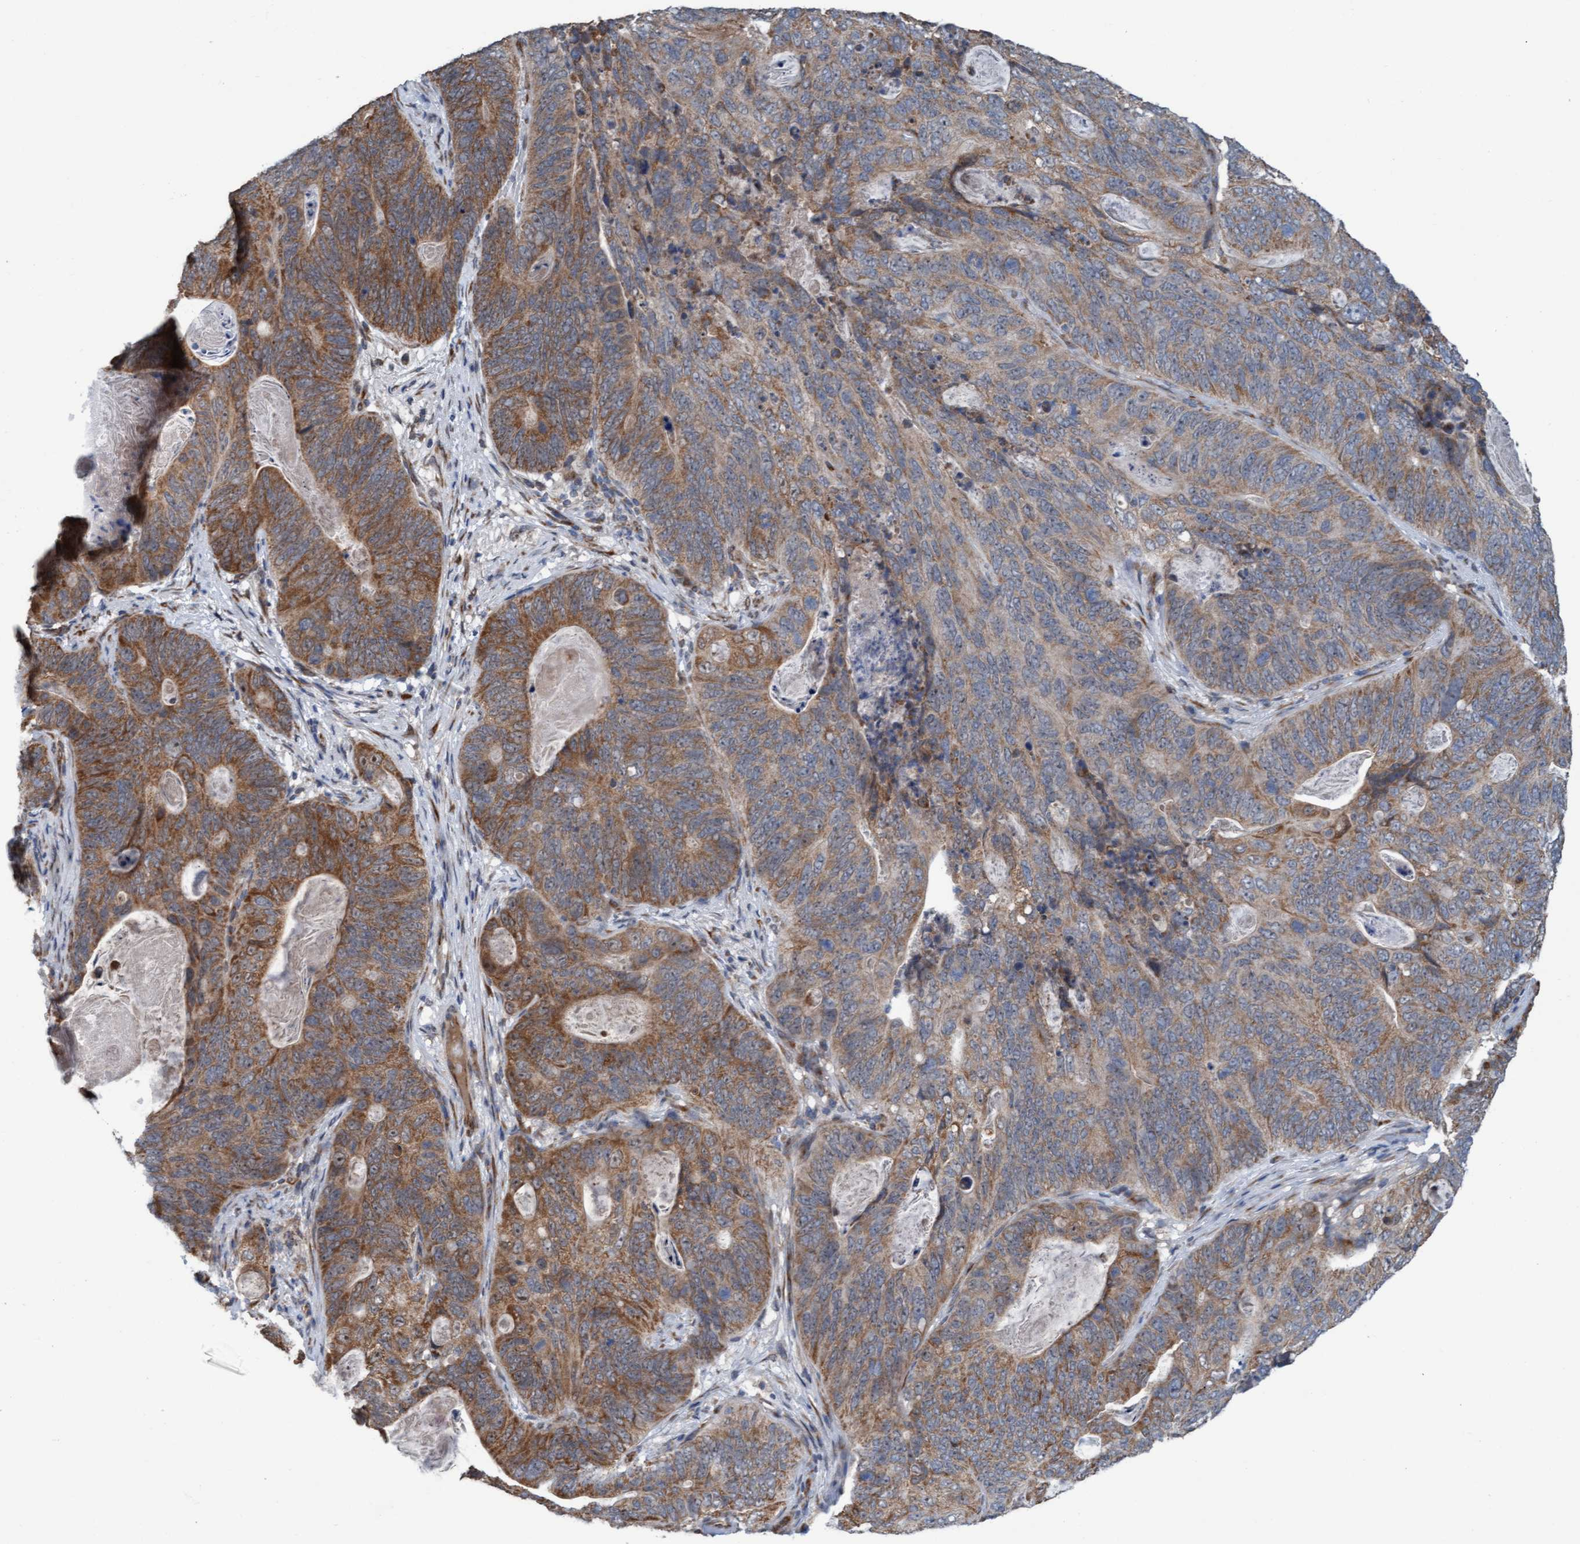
{"staining": {"intensity": "moderate", "quantity": ">75%", "location": "cytoplasmic/membranous"}, "tissue": "stomach cancer", "cell_type": "Tumor cells", "image_type": "cancer", "snomed": [{"axis": "morphology", "description": "Normal tissue, NOS"}, {"axis": "morphology", "description": "Adenocarcinoma, NOS"}, {"axis": "topography", "description": "Stomach"}], "caption": "There is medium levels of moderate cytoplasmic/membranous positivity in tumor cells of adenocarcinoma (stomach), as demonstrated by immunohistochemical staining (brown color).", "gene": "ZNF566", "patient": {"sex": "female", "age": 89}}